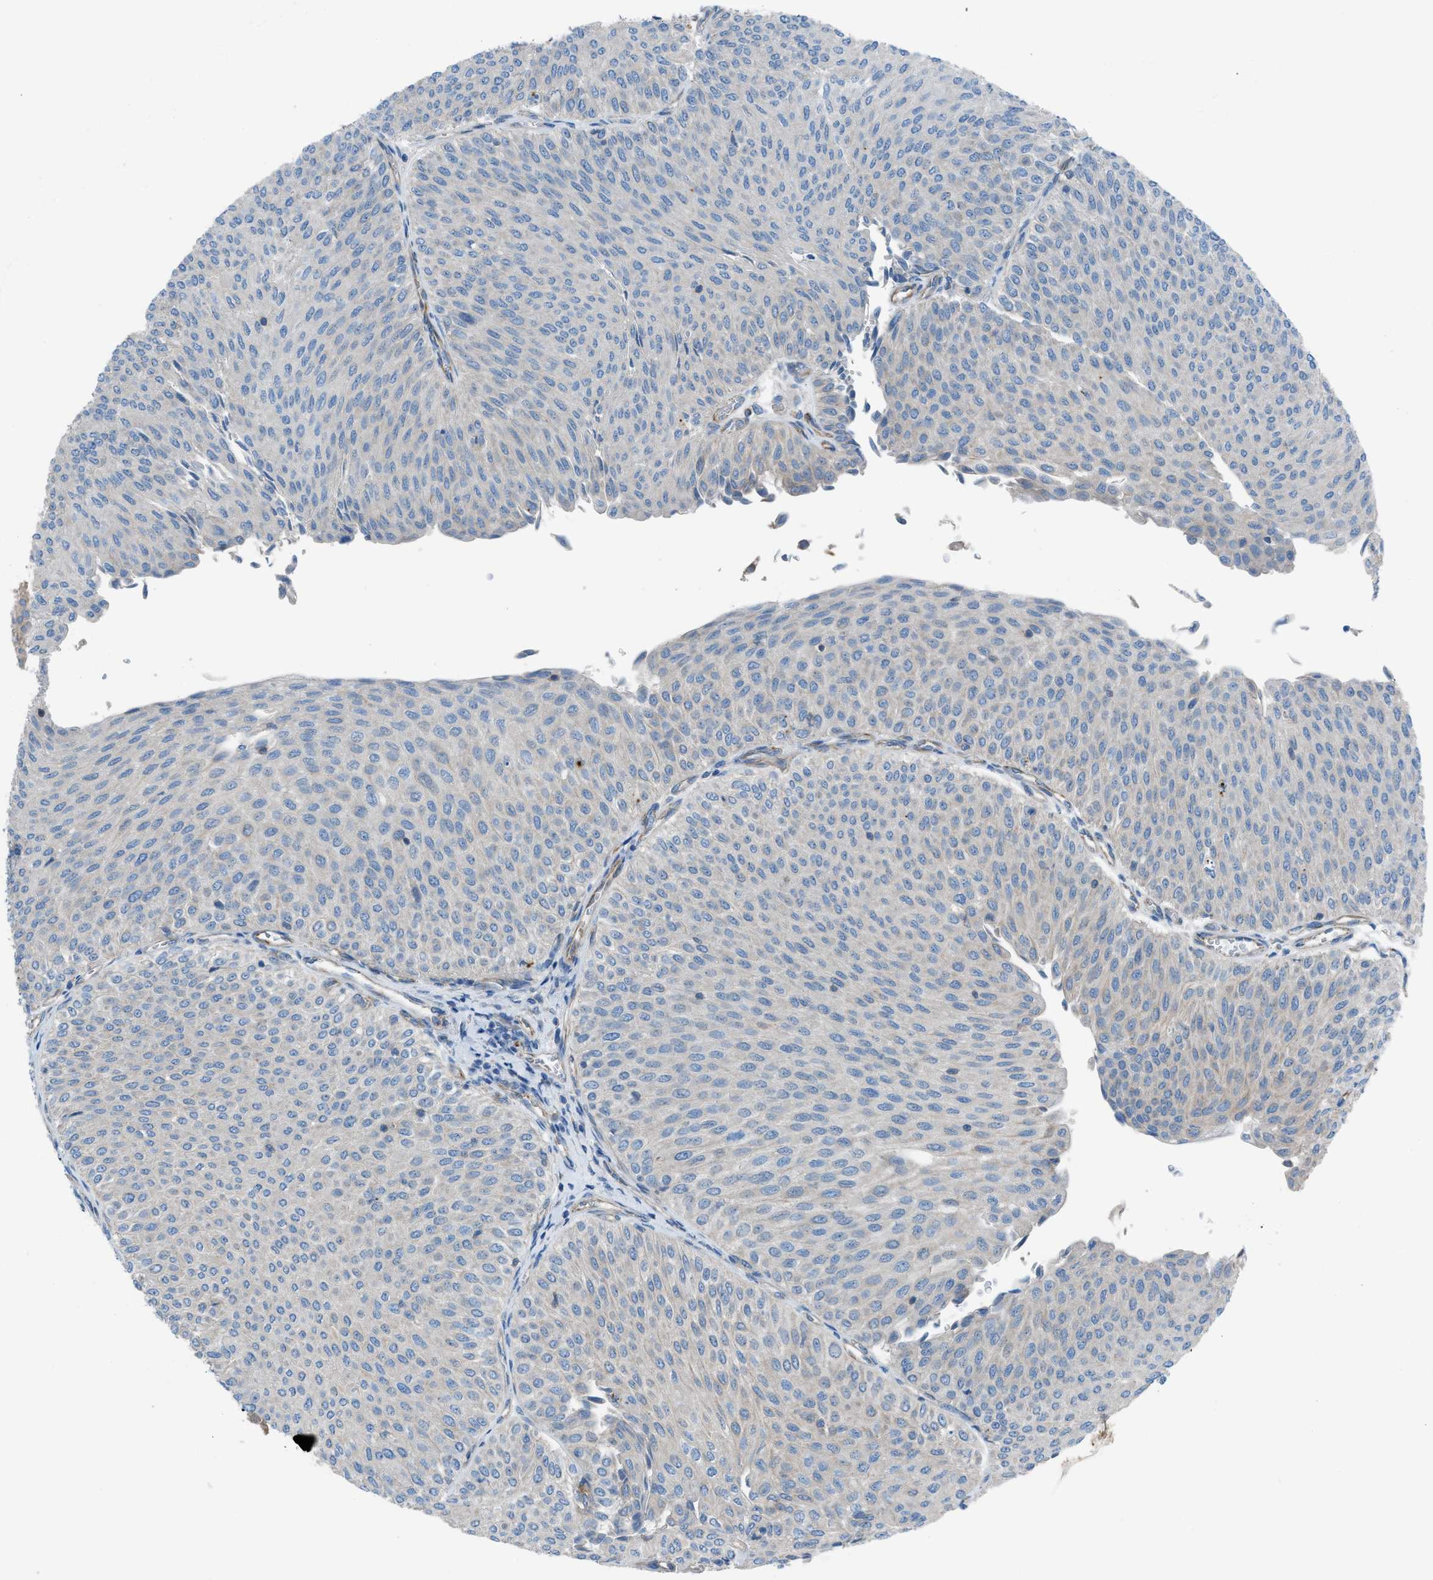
{"staining": {"intensity": "negative", "quantity": "none", "location": "none"}, "tissue": "urothelial cancer", "cell_type": "Tumor cells", "image_type": "cancer", "snomed": [{"axis": "morphology", "description": "Urothelial carcinoma, Low grade"}, {"axis": "topography", "description": "Urinary bladder"}], "caption": "Histopathology image shows no significant protein staining in tumor cells of urothelial cancer.", "gene": "CABP7", "patient": {"sex": "male", "age": 78}}